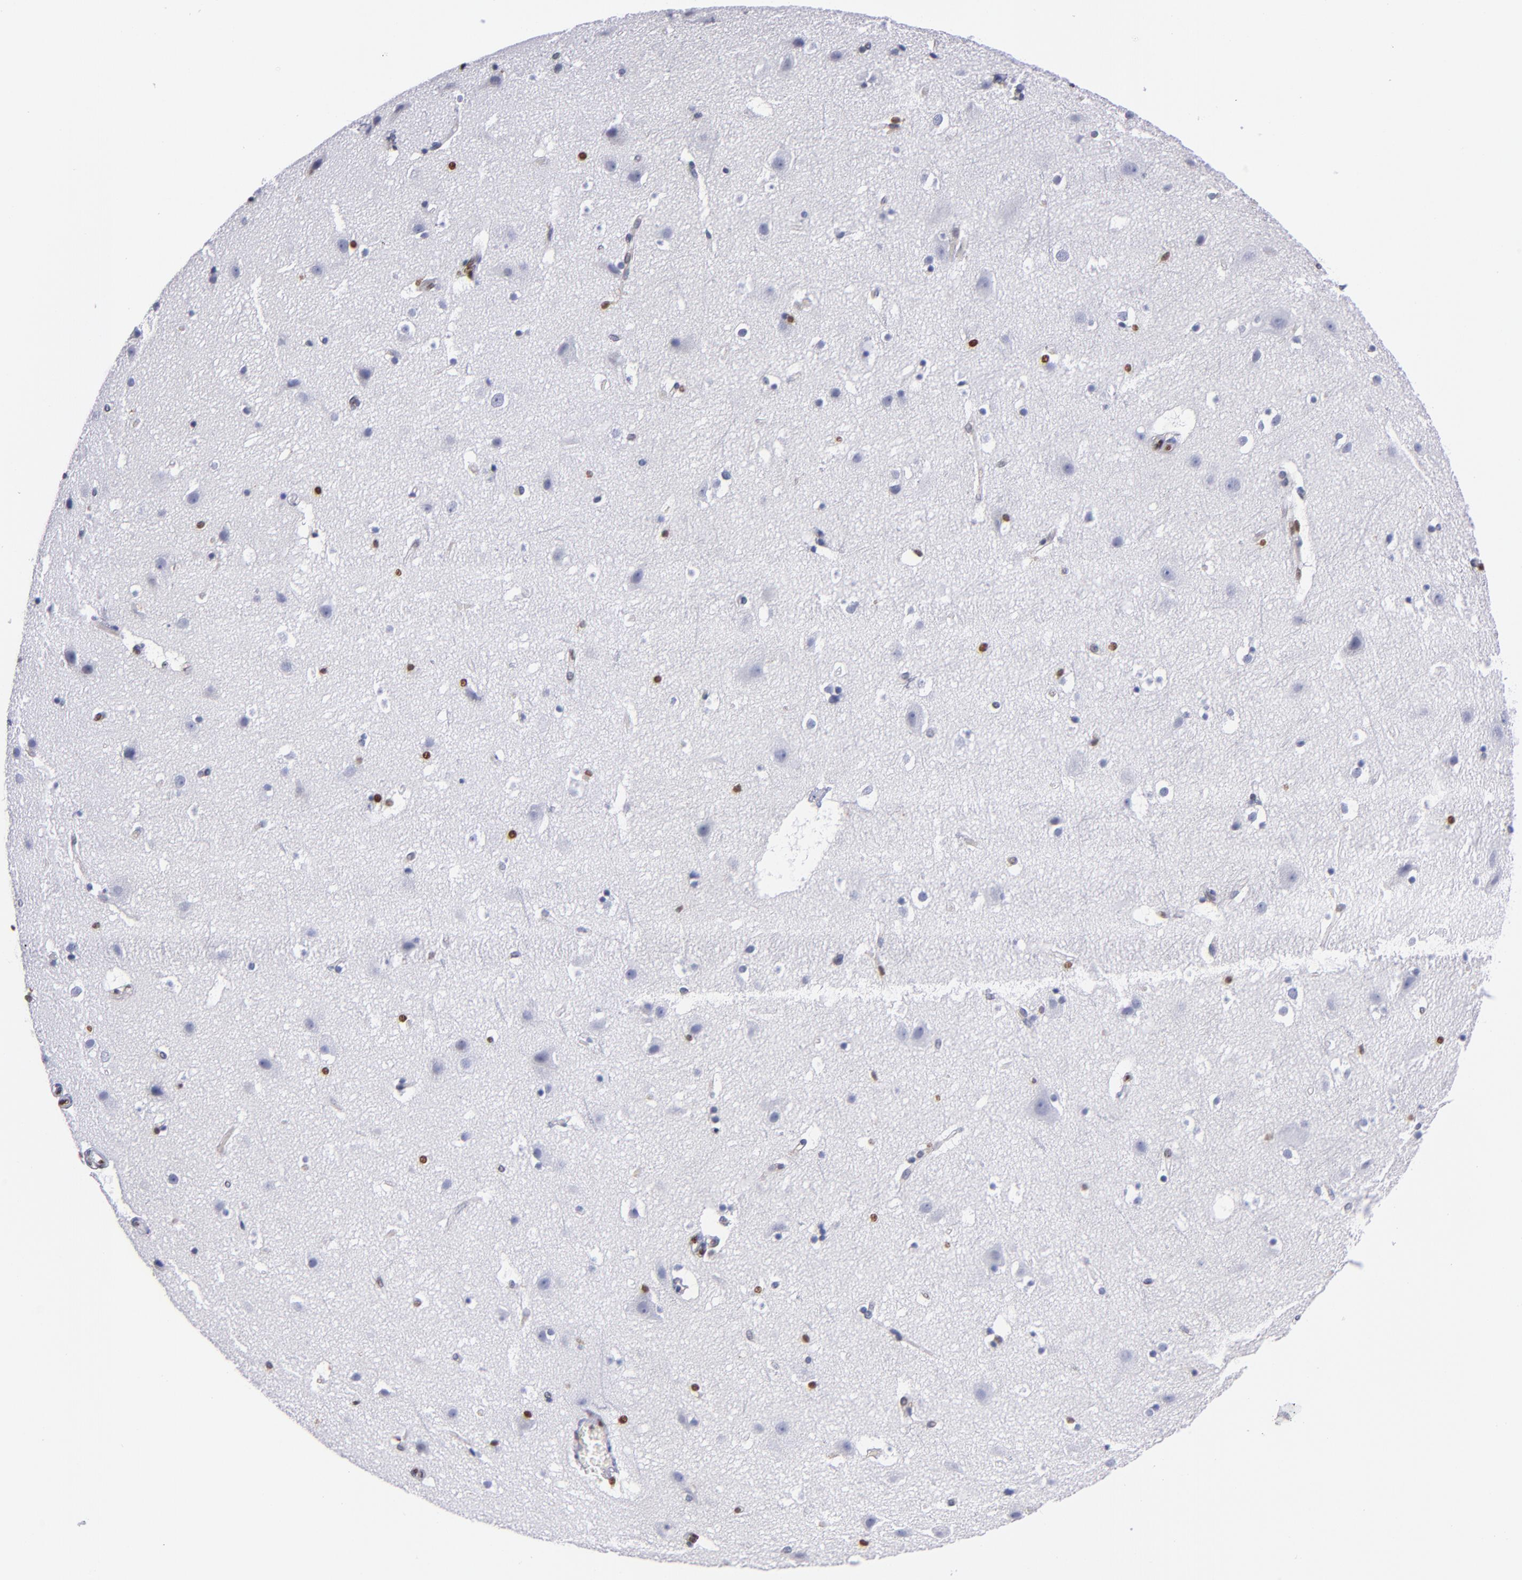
{"staining": {"intensity": "moderate", "quantity": "25%-75%", "location": "nuclear"}, "tissue": "cerebral cortex", "cell_type": "Endothelial cells", "image_type": "normal", "snomed": [{"axis": "morphology", "description": "Normal tissue, NOS"}, {"axis": "topography", "description": "Cerebral cortex"}], "caption": "The photomicrograph demonstrates staining of benign cerebral cortex, revealing moderate nuclear protein expression (brown color) within endothelial cells.", "gene": "IFI16", "patient": {"sex": "male", "age": 45}}